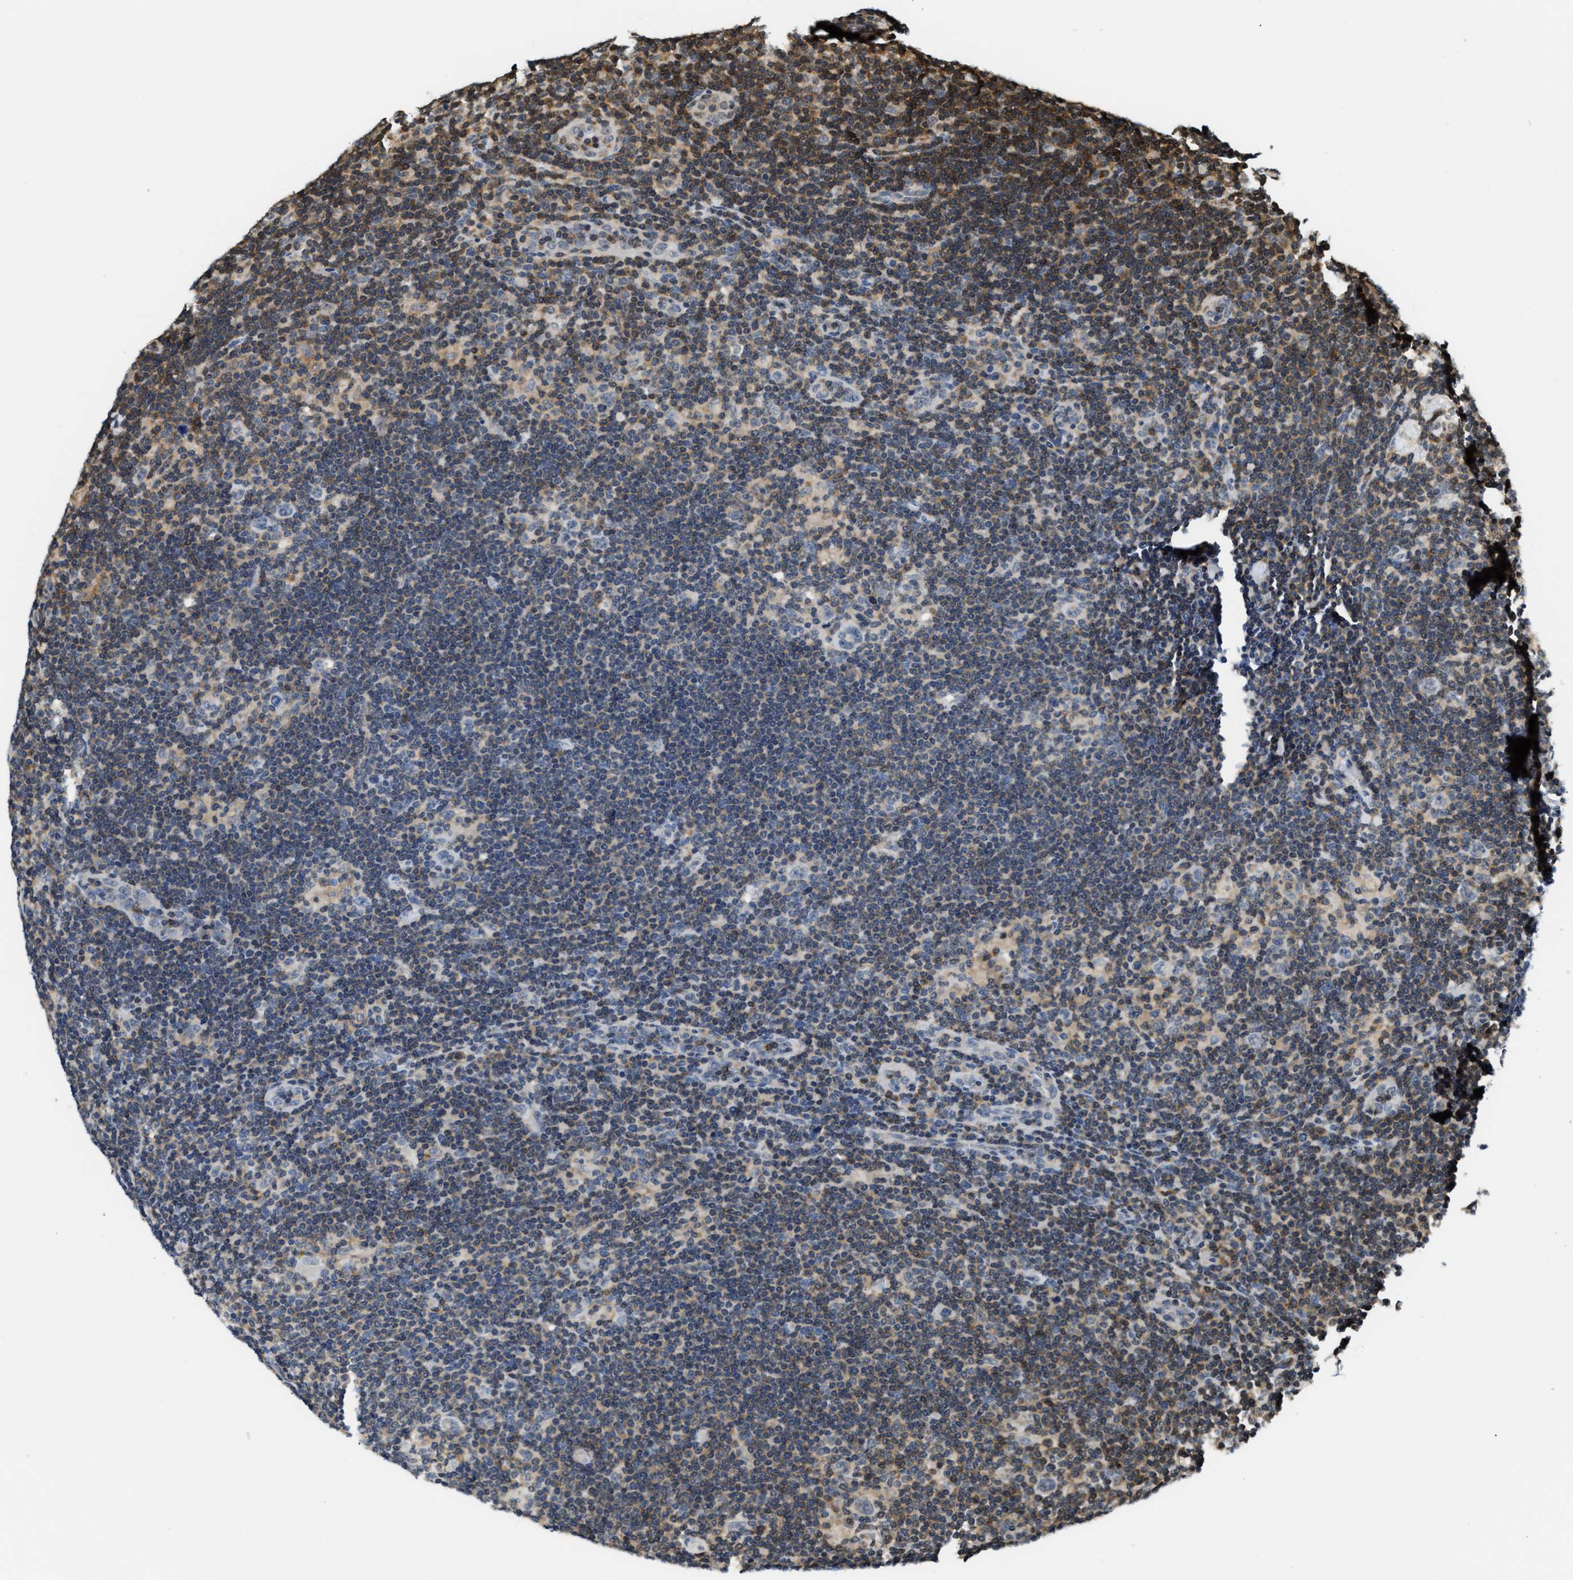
{"staining": {"intensity": "negative", "quantity": "none", "location": "none"}, "tissue": "lymphoma", "cell_type": "Tumor cells", "image_type": "cancer", "snomed": [{"axis": "morphology", "description": "Hodgkin's disease, NOS"}, {"axis": "topography", "description": "Lymph node"}], "caption": "Tumor cells show no significant protein staining in lymphoma.", "gene": "STK10", "patient": {"sex": "female", "age": 57}}